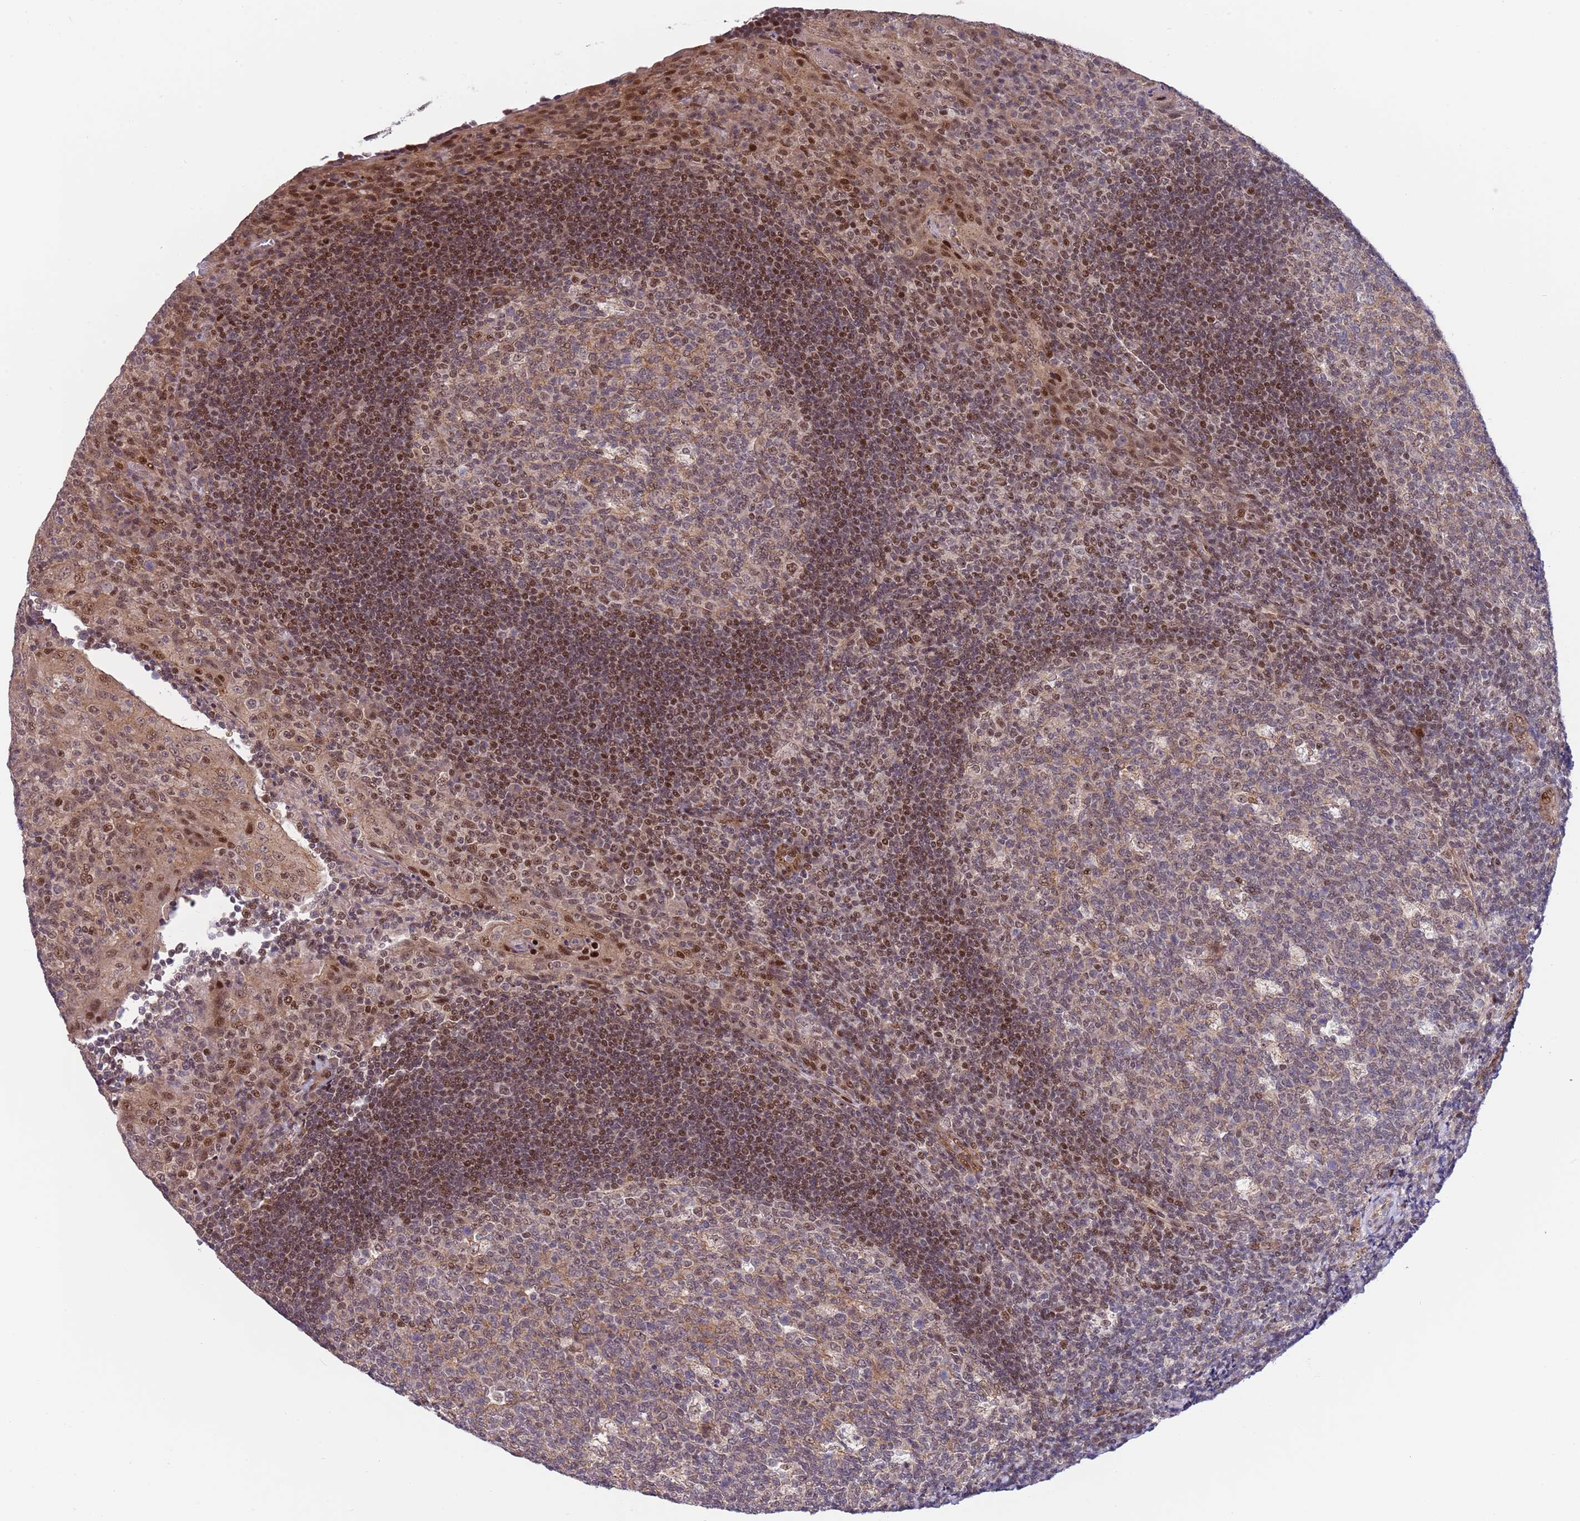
{"staining": {"intensity": "moderate", "quantity": "<25%", "location": "nuclear"}, "tissue": "tonsil", "cell_type": "Germinal center cells", "image_type": "normal", "snomed": [{"axis": "morphology", "description": "Normal tissue, NOS"}, {"axis": "topography", "description": "Tonsil"}], "caption": "About <25% of germinal center cells in normal human tonsil exhibit moderate nuclear protein expression as visualized by brown immunohistochemical staining.", "gene": "TBX10", "patient": {"sex": "male", "age": 17}}